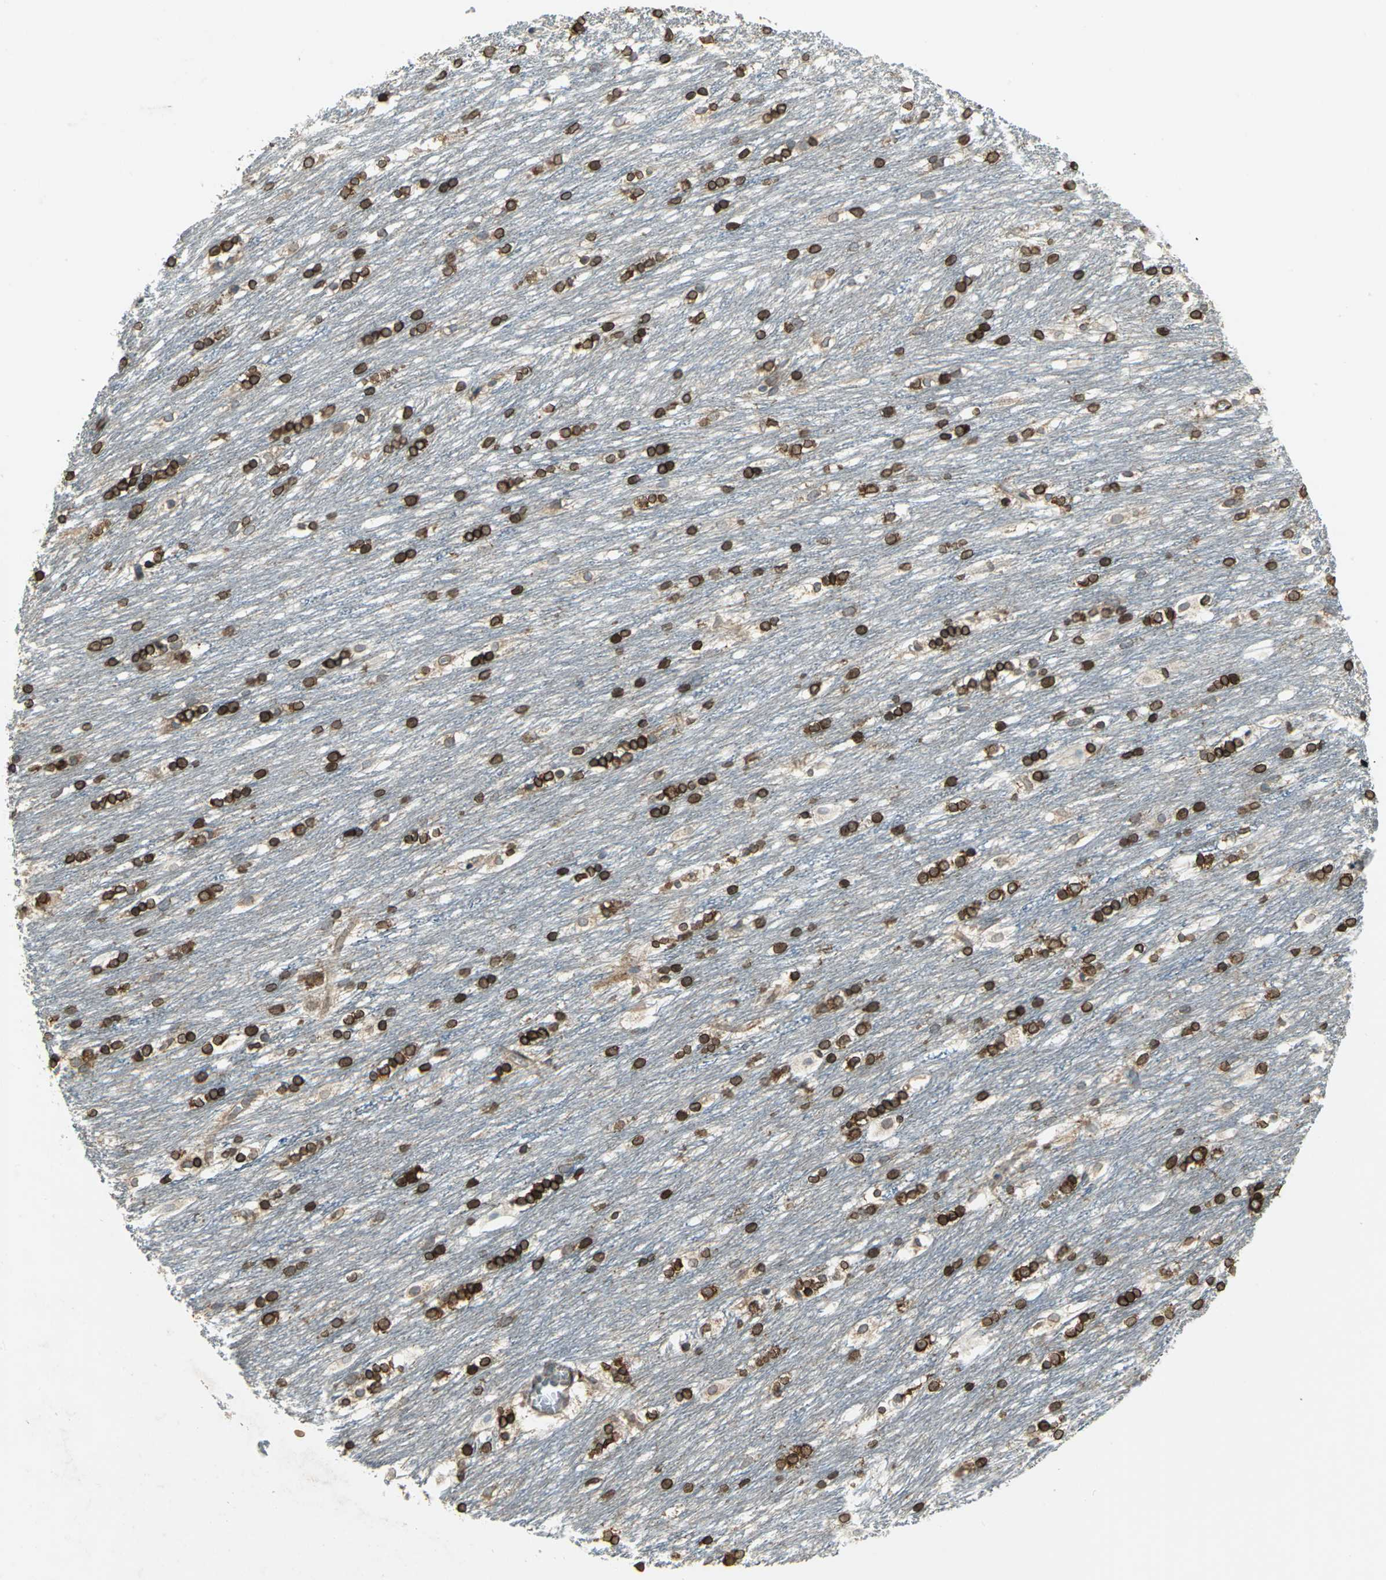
{"staining": {"intensity": "moderate", "quantity": "25%-75%", "location": "cytoplasmic/membranous"}, "tissue": "caudate", "cell_type": "Glial cells", "image_type": "normal", "snomed": [{"axis": "morphology", "description": "Normal tissue, NOS"}, {"axis": "topography", "description": "Lateral ventricle wall"}], "caption": "A brown stain shows moderate cytoplasmic/membranous positivity of a protein in glial cells of unremarkable caudate.", "gene": "SYVN1", "patient": {"sex": "female", "age": 19}}